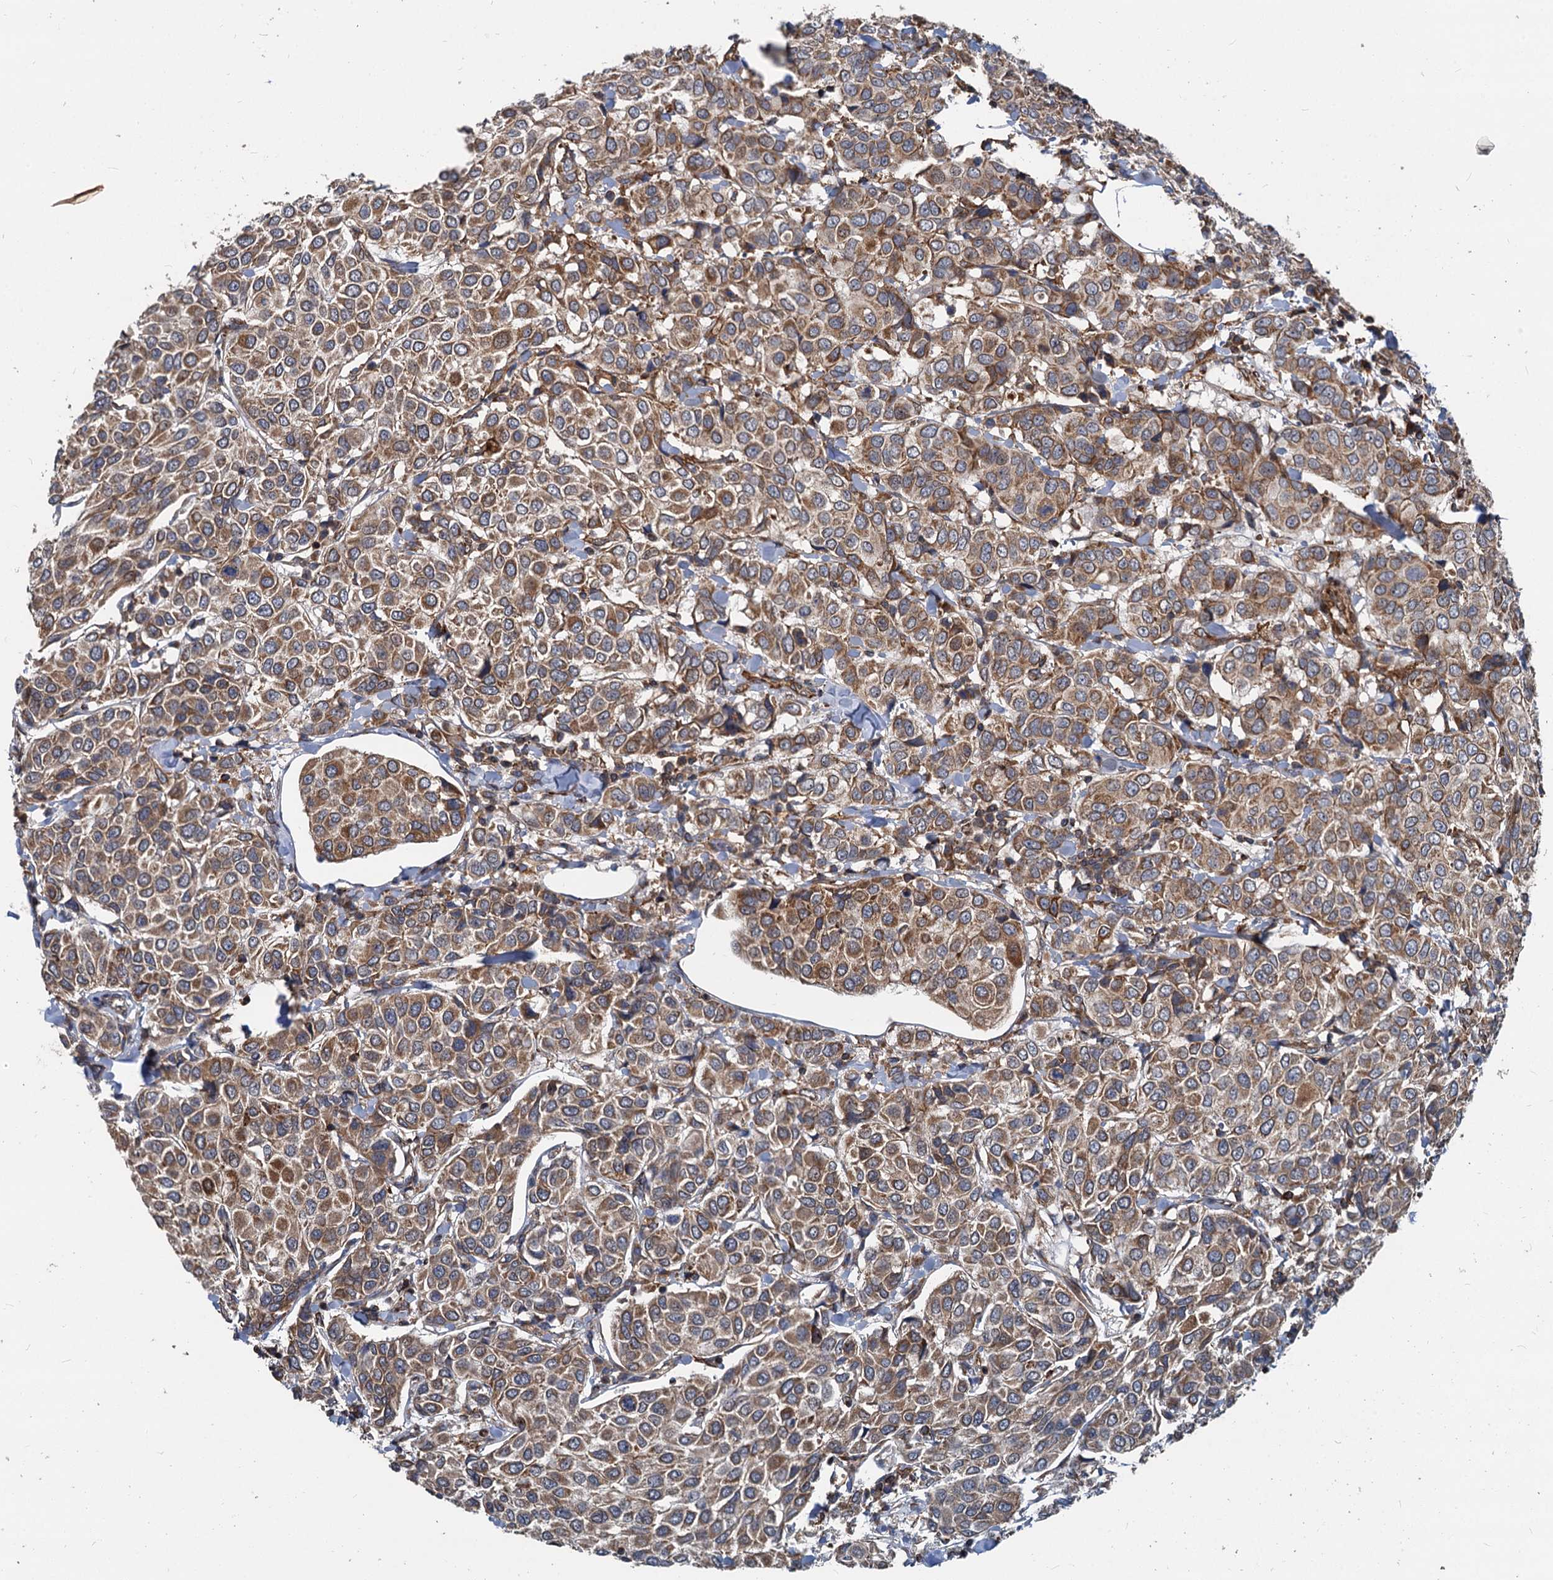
{"staining": {"intensity": "moderate", "quantity": ">75%", "location": "cytoplasmic/membranous"}, "tissue": "breast cancer", "cell_type": "Tumor cells", "image_type": "cancer", "snomed": [{"axis": "morphology", "description": "Duct carcinoma"}, {"axis": "topography", "description": "Breast"}], "caption": "Breast cancer (invasive ductal carcinoma) was stained to show a protein in brown. There is medium levels of moderate cytoplasmic/membranous staining in about >75% of tumor cells. (DAB IHC with brightfield microscopy, high magnification).", "gene": "STIM1", "patient": {"sex": "female", "age": 55}}